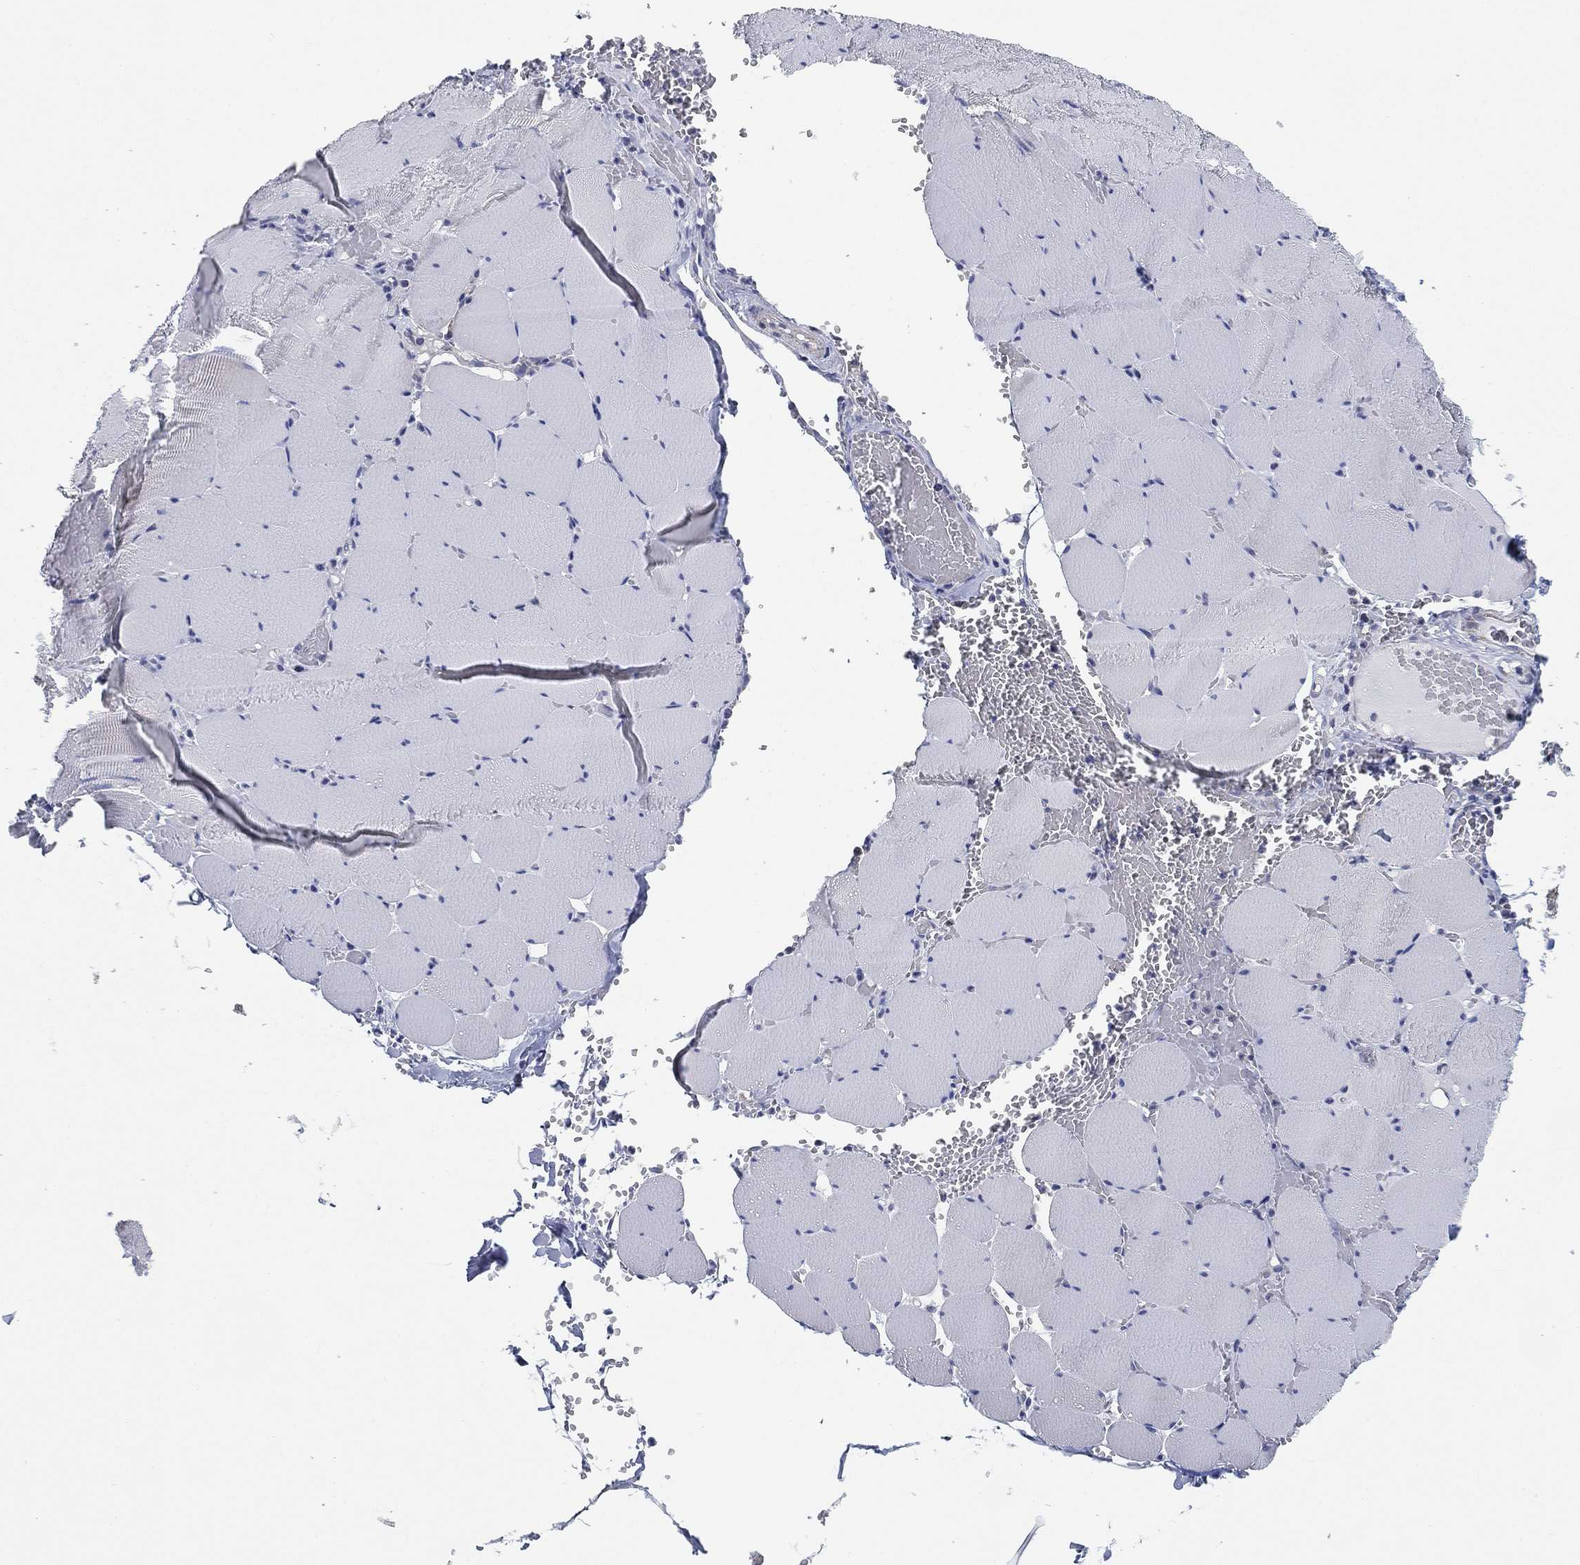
{"staining": {"intensity": "negative", "quantity": "none", "location": "none"}, "tissue": "skeletal muscle", "cell_type": "Myocytes", "image_type": "normal", "snomed": [{"axis": "morphology", "description": "Normal tissue, NOS"}, {"axis": "morphology", "description": "Malignant melanoma, Metastatic site"}, {"axis": "topography", "description": "Skeletal muscle"}], "caption": "Immunohistochemistry of normal skeletal muscle shows no expression in myocytes. (Brightfield microscopy of DAB immunohistochemistry (IHC) at high magnification).", "gene": "NACAD", "patient": {"sex": "male", "age": 50}}